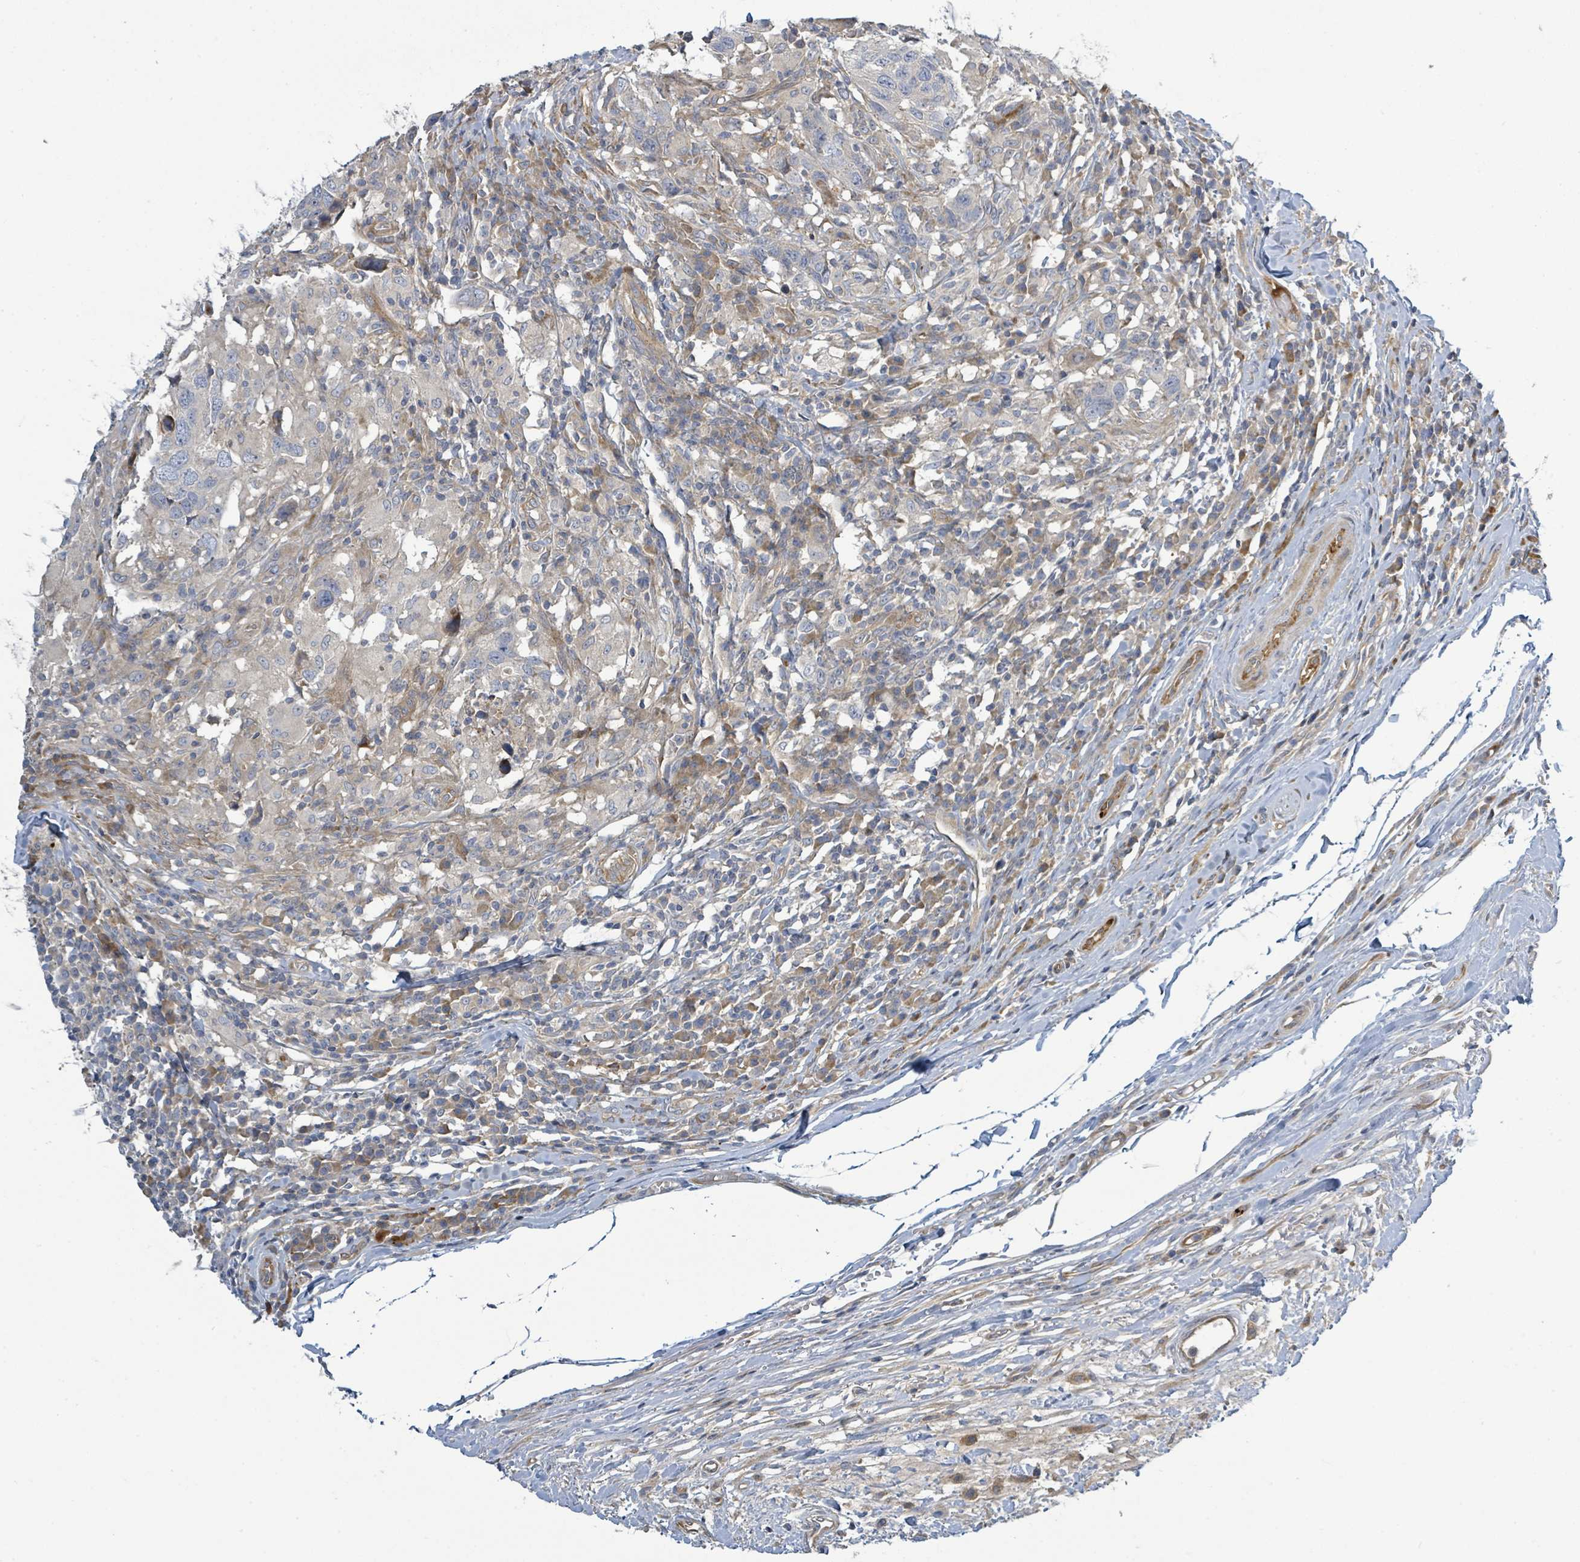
{"staining": {"intensity": "negative", "quantity": "none", "location": "none"}, "tissue": "head and neck cancer", "cell_type": "Tumor cells", "image_type": "cancer", "snomed": [{"axis": "morphology", "description": "Normal tissue, NOS"}, {"axis": "morphology", "description": "Squamous cell carcinoma, NOS"}, {"axis": "topography", "description": "Skeletal muscle"}, {"axis": "topography", "description": "Vascular tissue"}, {"axis": "topography", "description": "Peripheral nerve tissue"}, {"axis": "topography", "description": "Head-Neck"}], "caption": "This is an IHC histopathology image of squamous cell carcinoma (head and neck). There is no staining in tumor cells.", "gene": "CFAP210", "patient": {"sex": "male", "age": 66}}